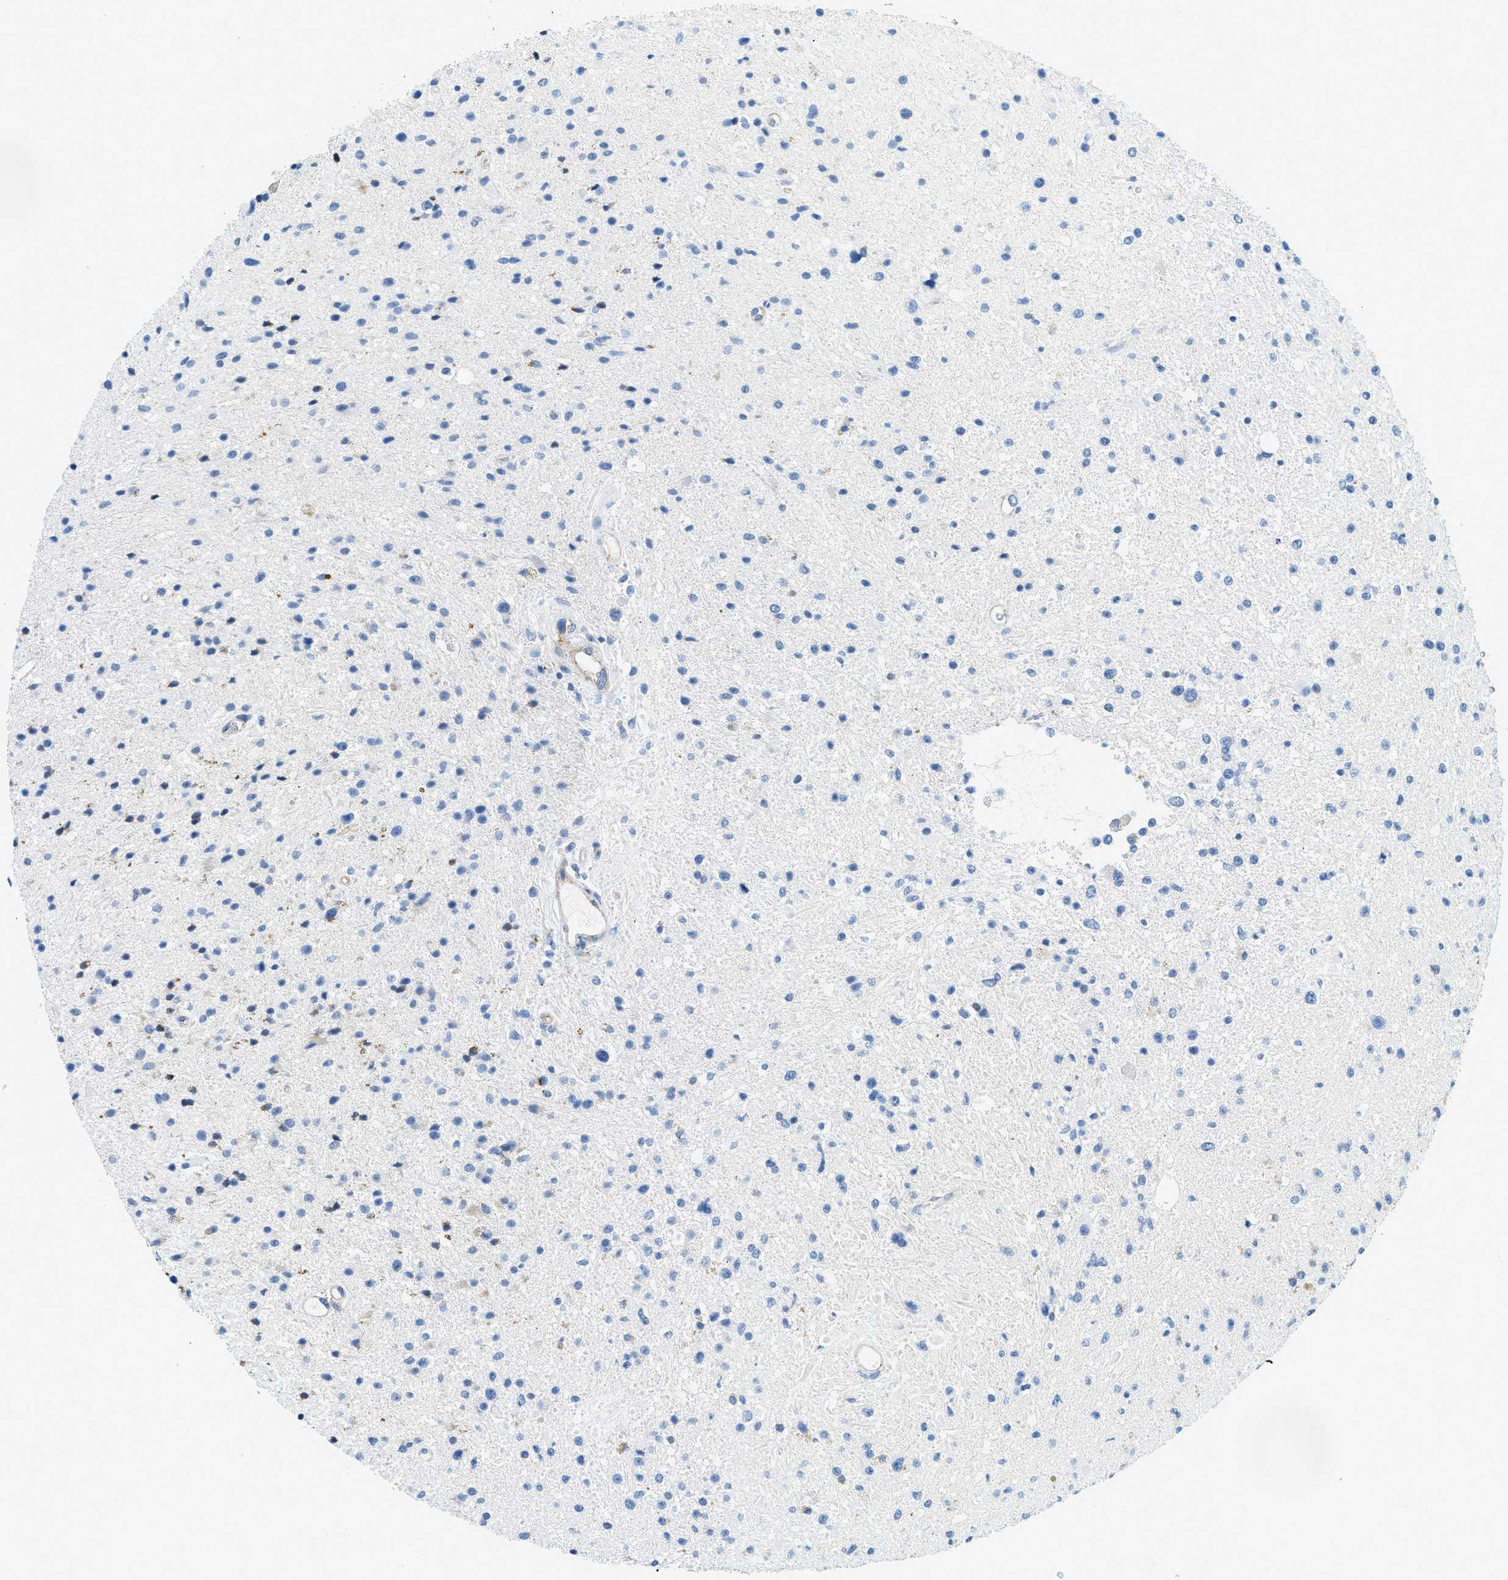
{"staining": {"intensity": "negative", "quantity": "none", "location": "none"}, "tissue": "glioma", "cell_type": "Tumor cells", "image_type": "cancer", "snomed": [{"axis": "morphology", "description": "Glioma, malignant, High grade"}, {"axis": "topography", "description": "Brain"}], "caption": "A micrograph of malignant high-grade glioma stained for a protein demonstrates no brown staining in tumor cells.", "gene": "TPSAB1", "patient": {"sex": "male", "age": 33}}